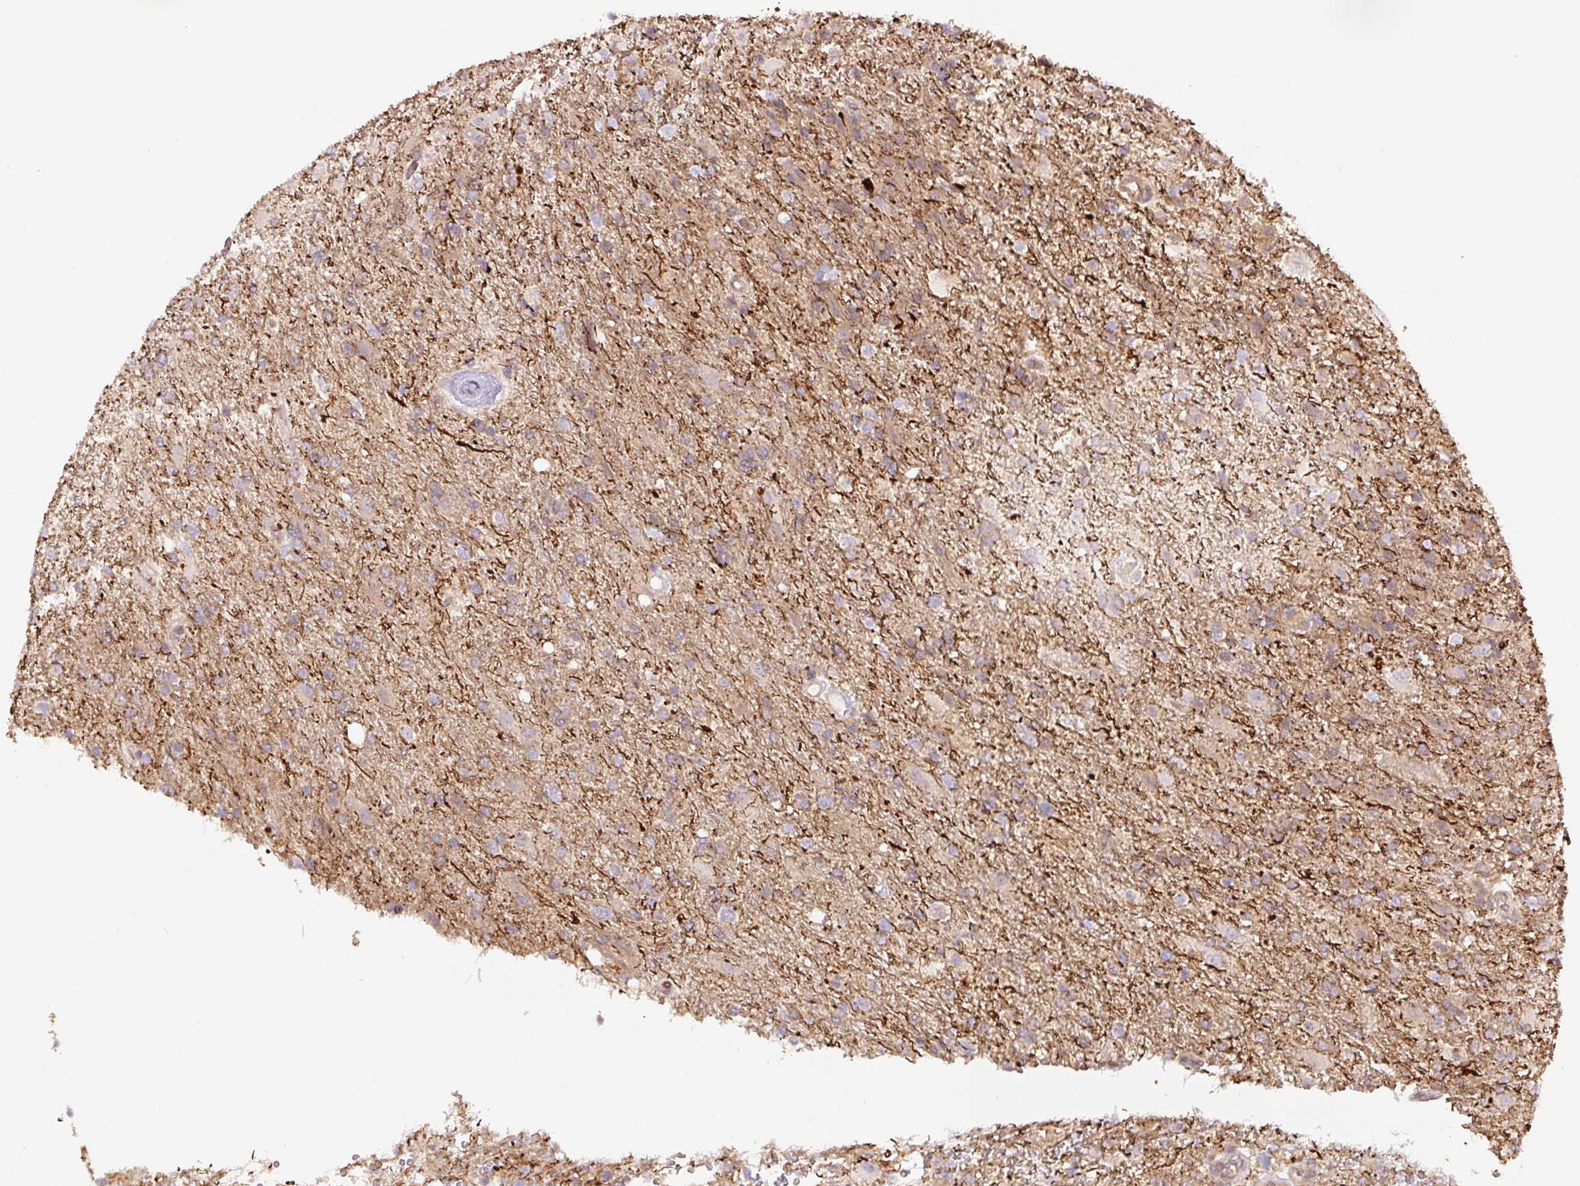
{"staining": {"intensity": "negative", "quantity": "none", "location": "none"}, "tissue": "glioma", "cell_type": "Tumor cells", "image_type": "cancer", "snomed": [{"axis": "morphology", "description": "Glioma, malignant, High grade"}, {"axis": "topography", "description": "Brain"}], "caption": "The immunohistochemistry (IHC) image has no significant expression in tumor cells of malignant glioma (high-grade) tissue.", "gene": "ZSWIM7", "patient": {"sex": "male", "age": 56}}